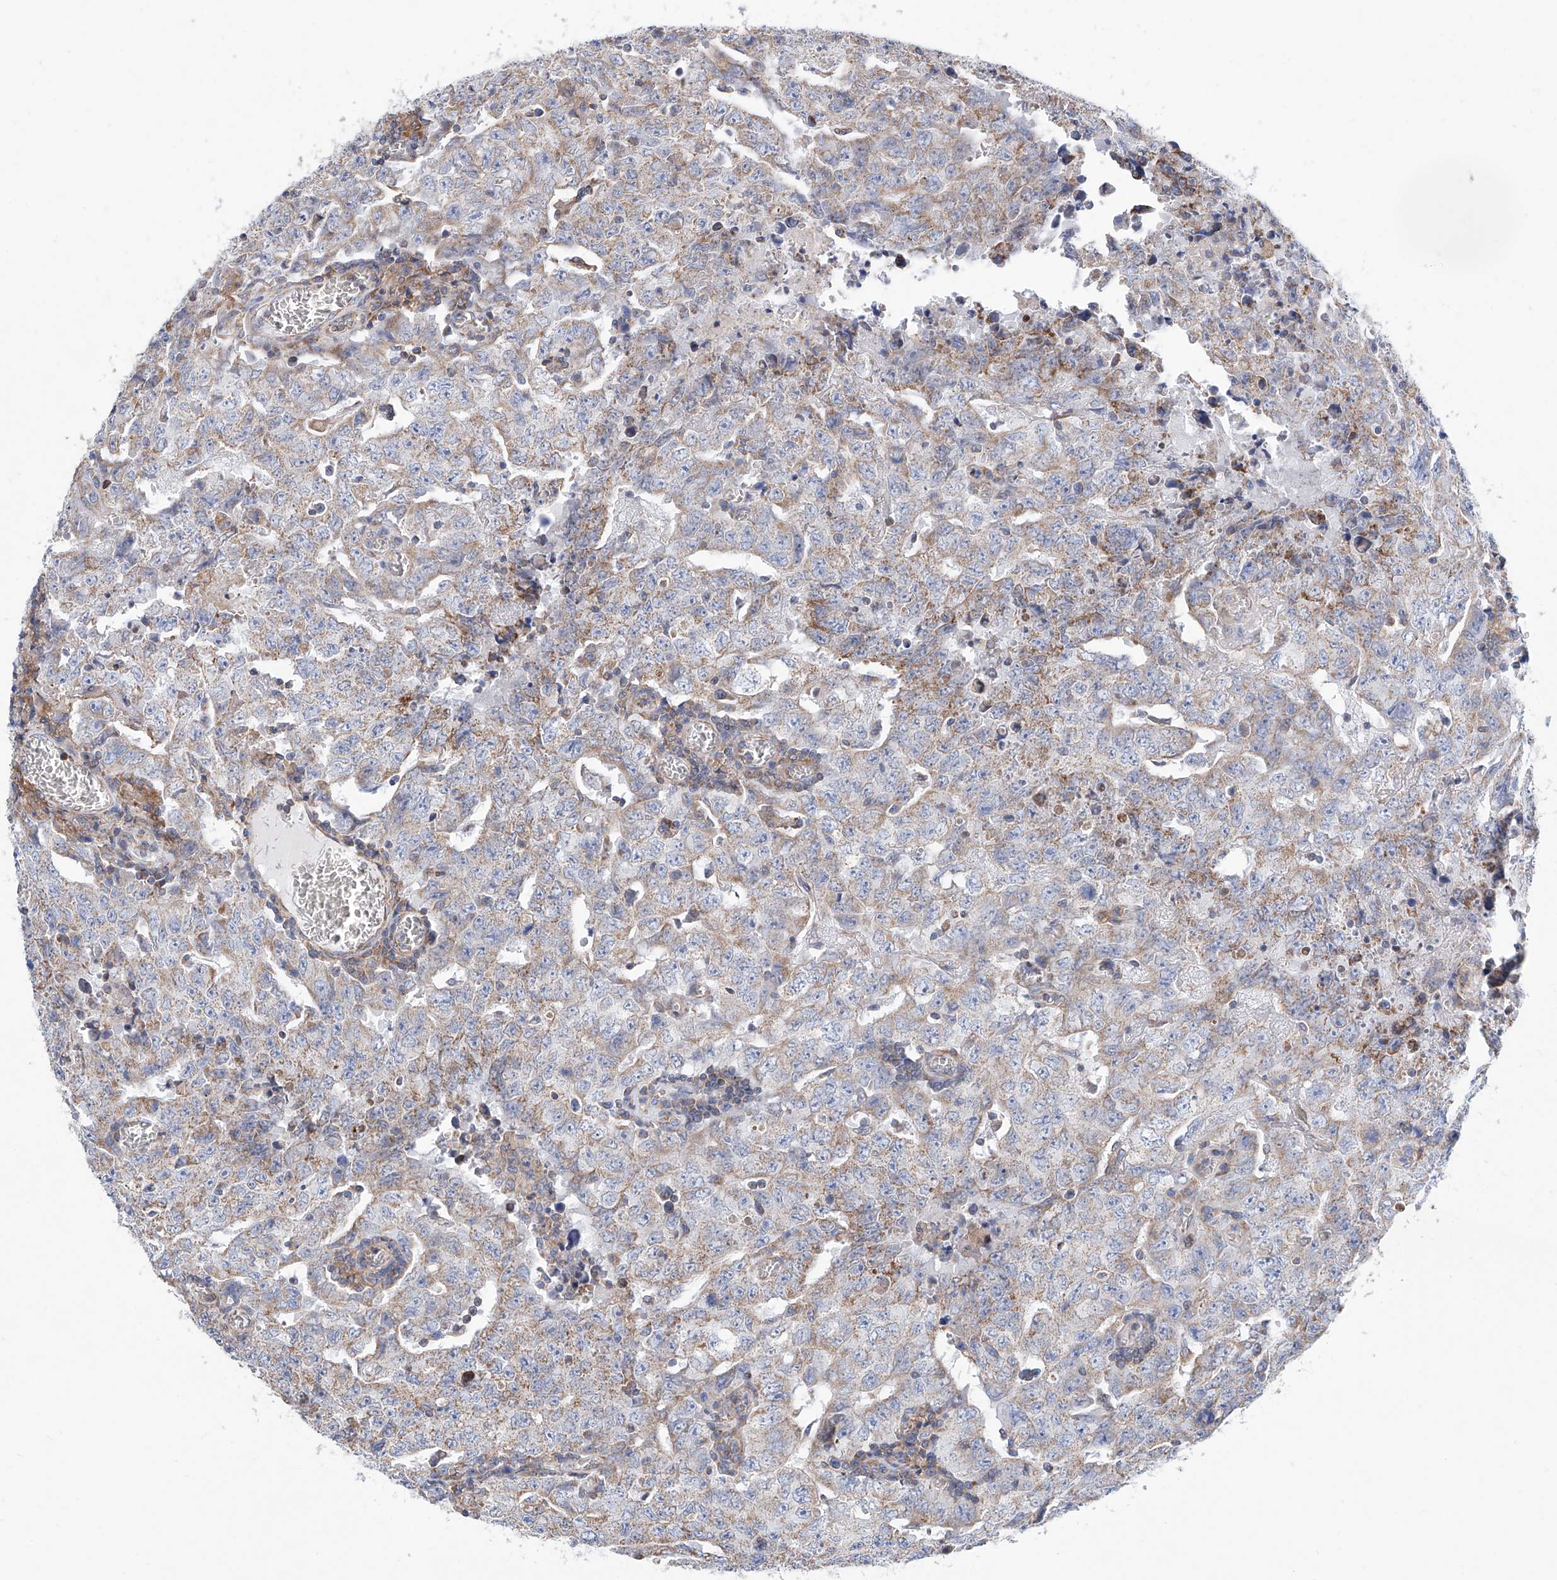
{"staining": {"intensity": "weak", "quantity": "25%-75%", "location": "cytoplasmic/membranous"}, "tissue": "testis cancer", "cell_type": "Tumor cells", "image_type": "cancer", "snomed": [{"axis": "morphology", "description": "Carcinoma, Embryonal, NOS"}, {"axis": "topography", "description": "Testis"}], "caption": "Immunohistochemical staining of testis cancer (embryonal carcinoma) reveals weak cytoplasmic/membranous protein staining in approximately 25%-75% of tumor cells.", "gene": "MAD2L1", "patient": {"sex": "male", "age": 26}}